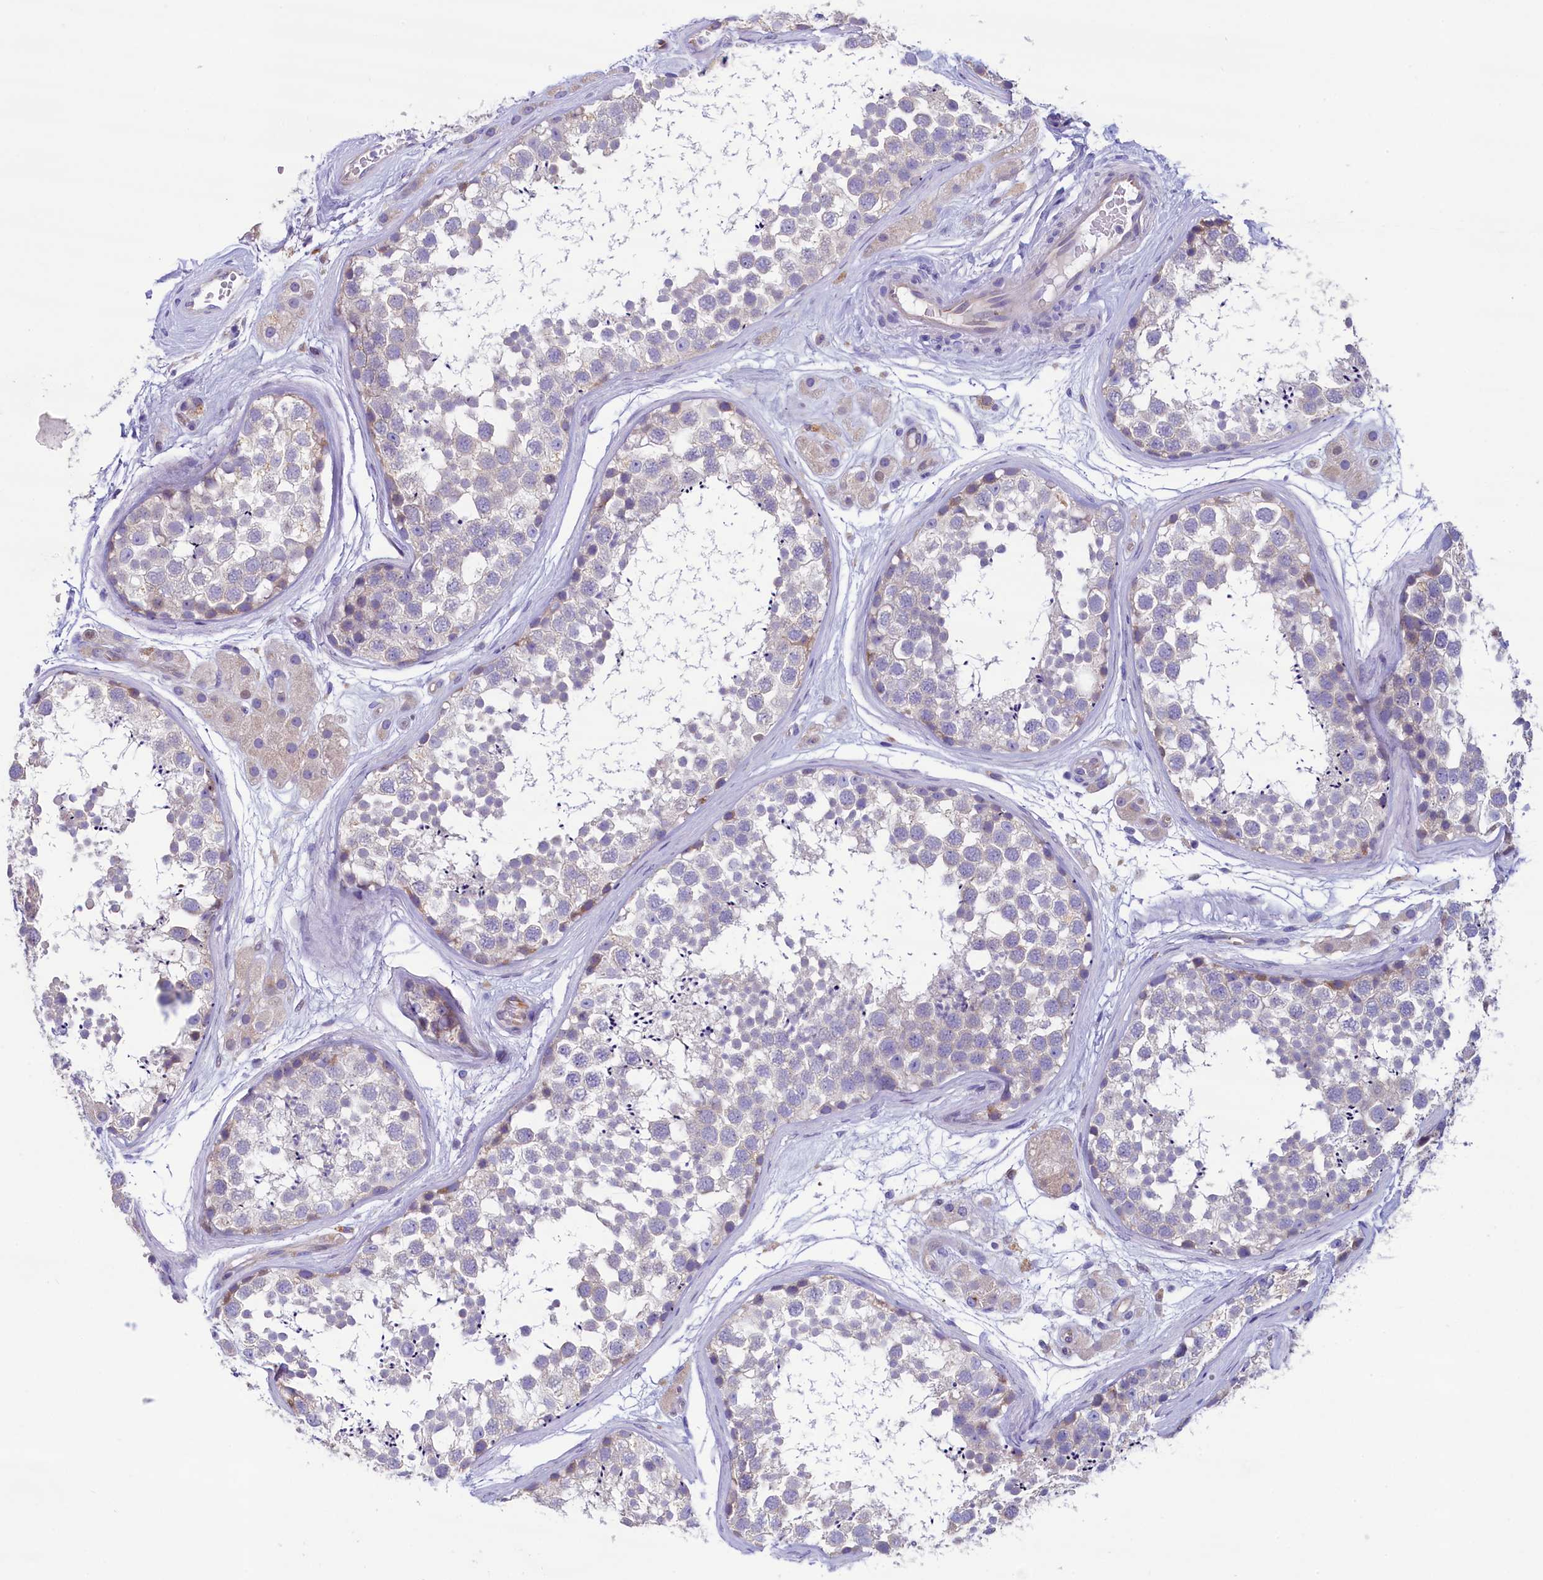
{"staining": {"intensity": "weak", "quantity": "<25%", "location": "cytoplasmic/membranous"}, "tissue": "testis", "cell_type": "Cells in seminiferous ducts", "image_type": "normal", "snomed": [{"axis": "morphology", "description": "Normal tissue, NOS"}, {"axis": "topography", "description": "Testis"}], "caption": "This is an IHC histopathology image of unremarkable testis. There is no positivity in cells in seminiferous ducts.", "gene": "KRBOX5", "patient": {"sex": "male", "age": 56}}